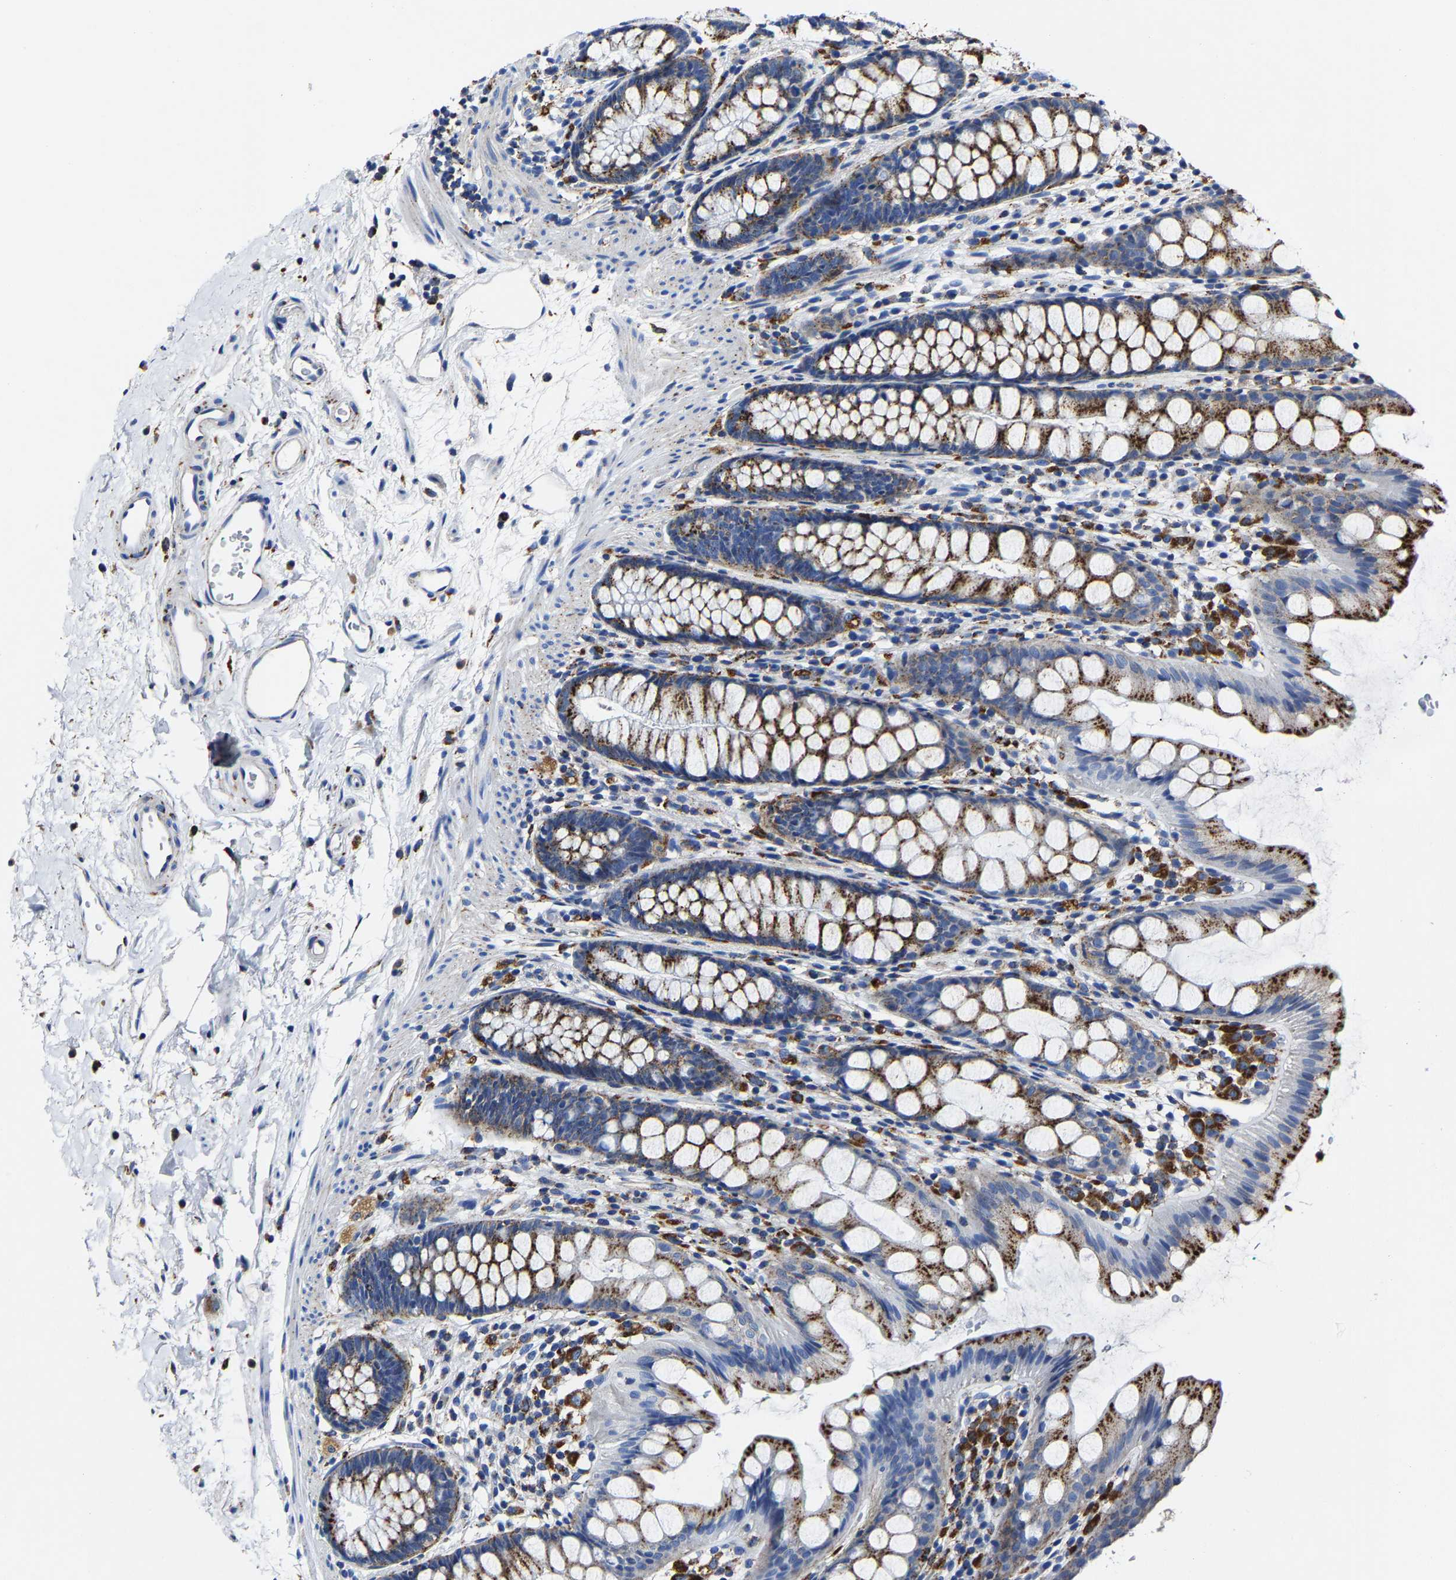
{"staining": {"intensity": "strong", "quantity": ">75%", "location": "cytoplasmic/membranous"}, "tissue": "rectum", "cell_type": "Glandular cells", "image_type": "normal", "snomed": [{"axis": "morphology", "description": "Normal tissue, NOS"}, {"axis": "topography", "description": "Rectum"}], "caption": "Immunohistochemistry (IHC) (DAB (3,3'-diaminobenzidine)) staining of normal rectum displays strong cytoplasmic/membranous protein positivity in approximately >75% of glandular cells.", "gene": "LAMTOR4", "patient": {"sex": "female", "age": 65}}